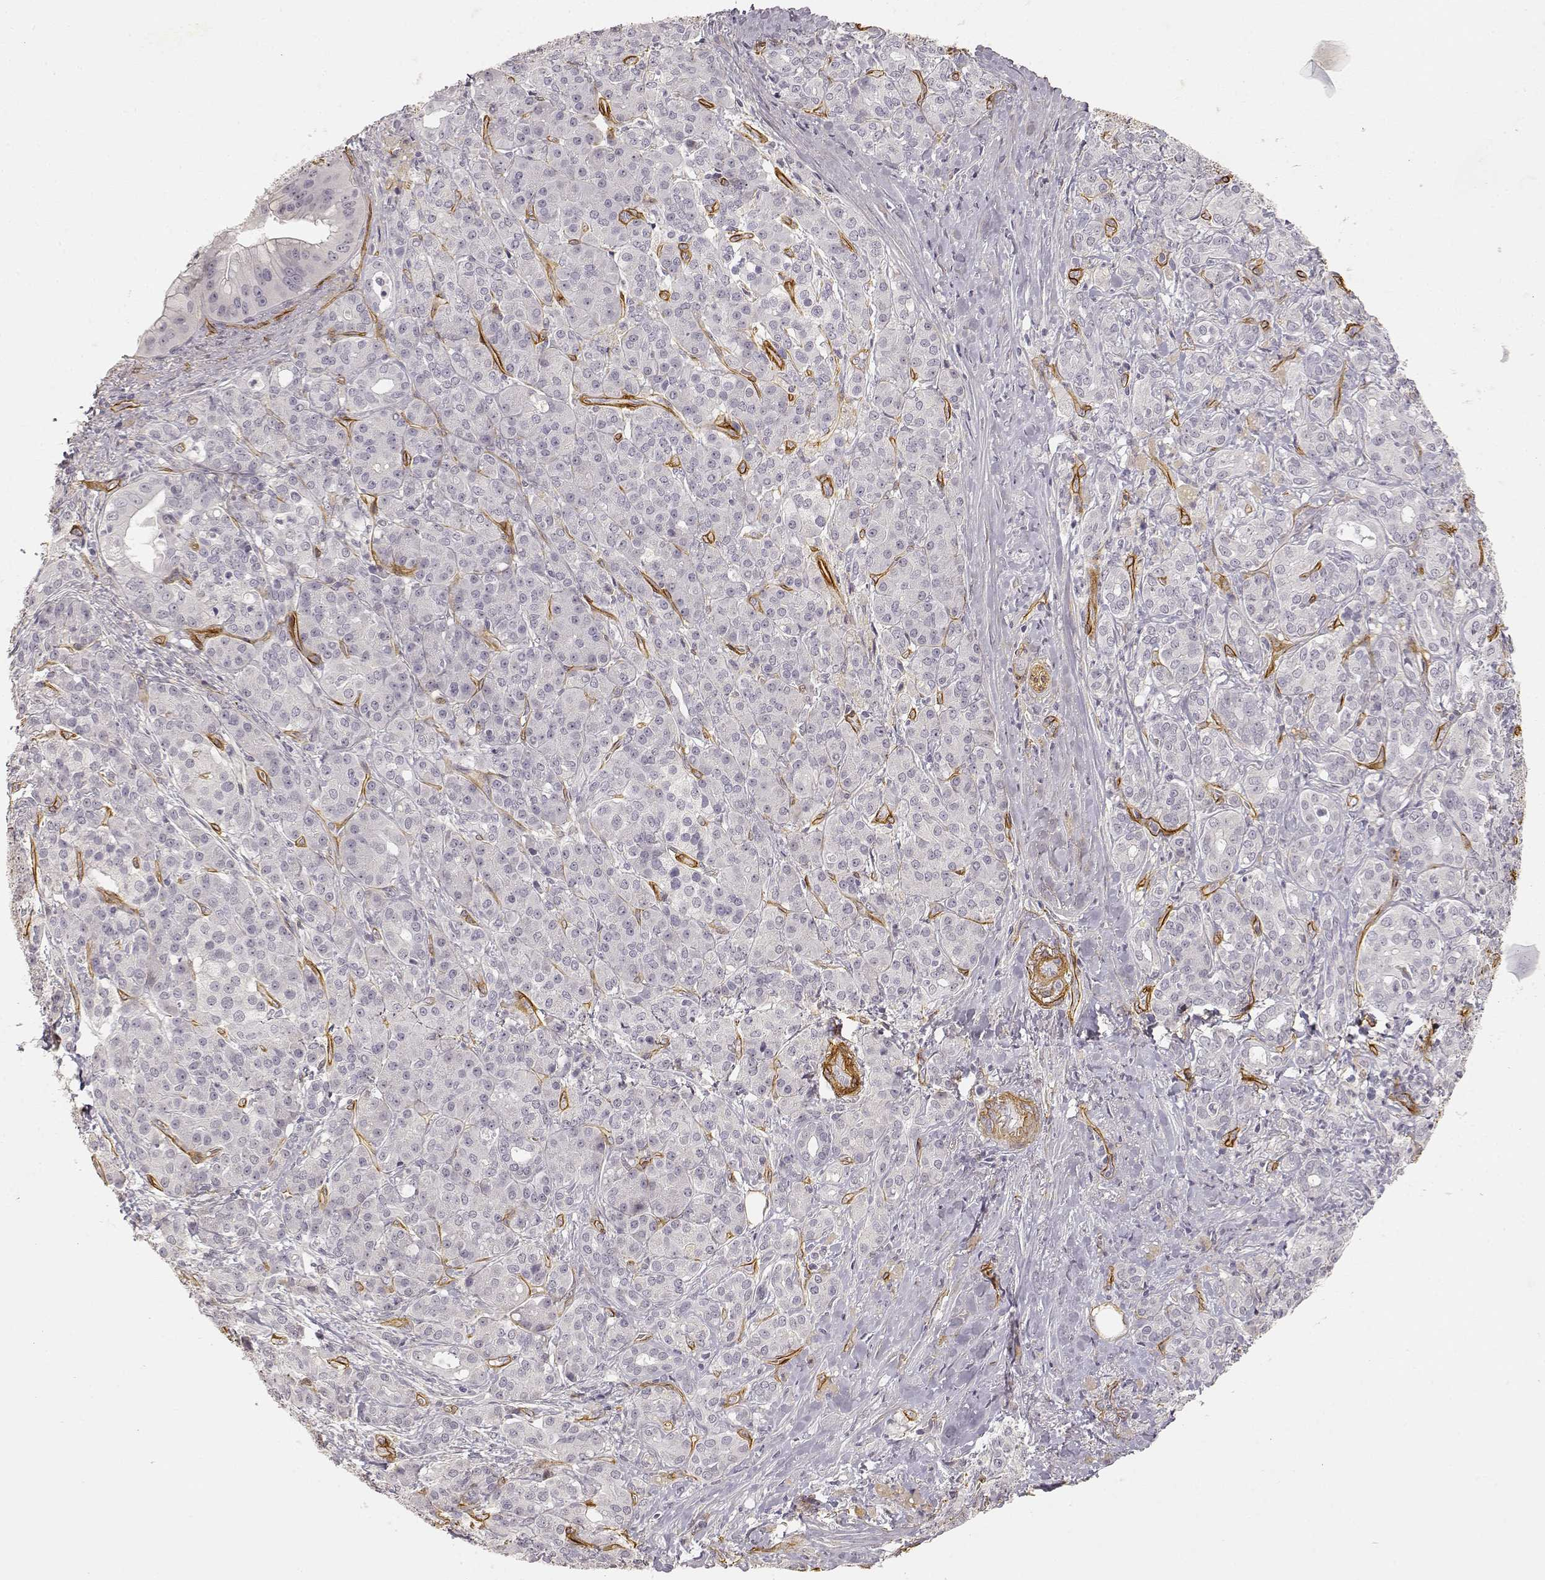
{"staining": {"intensity": "negative", "quantity": "none", "location": "none"}, "tissue": "pancreatic cancer", "cell_type": "Tumor cells", "image_type": "cancer", "snomed": [{"axis": "morphology", "description": "Normal tissue, NOS"}, {"axis": "morphology", "description": "Inflammation, NOS"}, {"axis": "morphology", "description": "Adenocarcinoma, NOS"}, {"axis": "topography", "description": "Pancreas"}], "caption": "Tumor cells show no significant expression in pancreatic cancer (adenocarcinoma).", "gene": "LAMA4", "patient": {"sex": "male", "age": 57}}